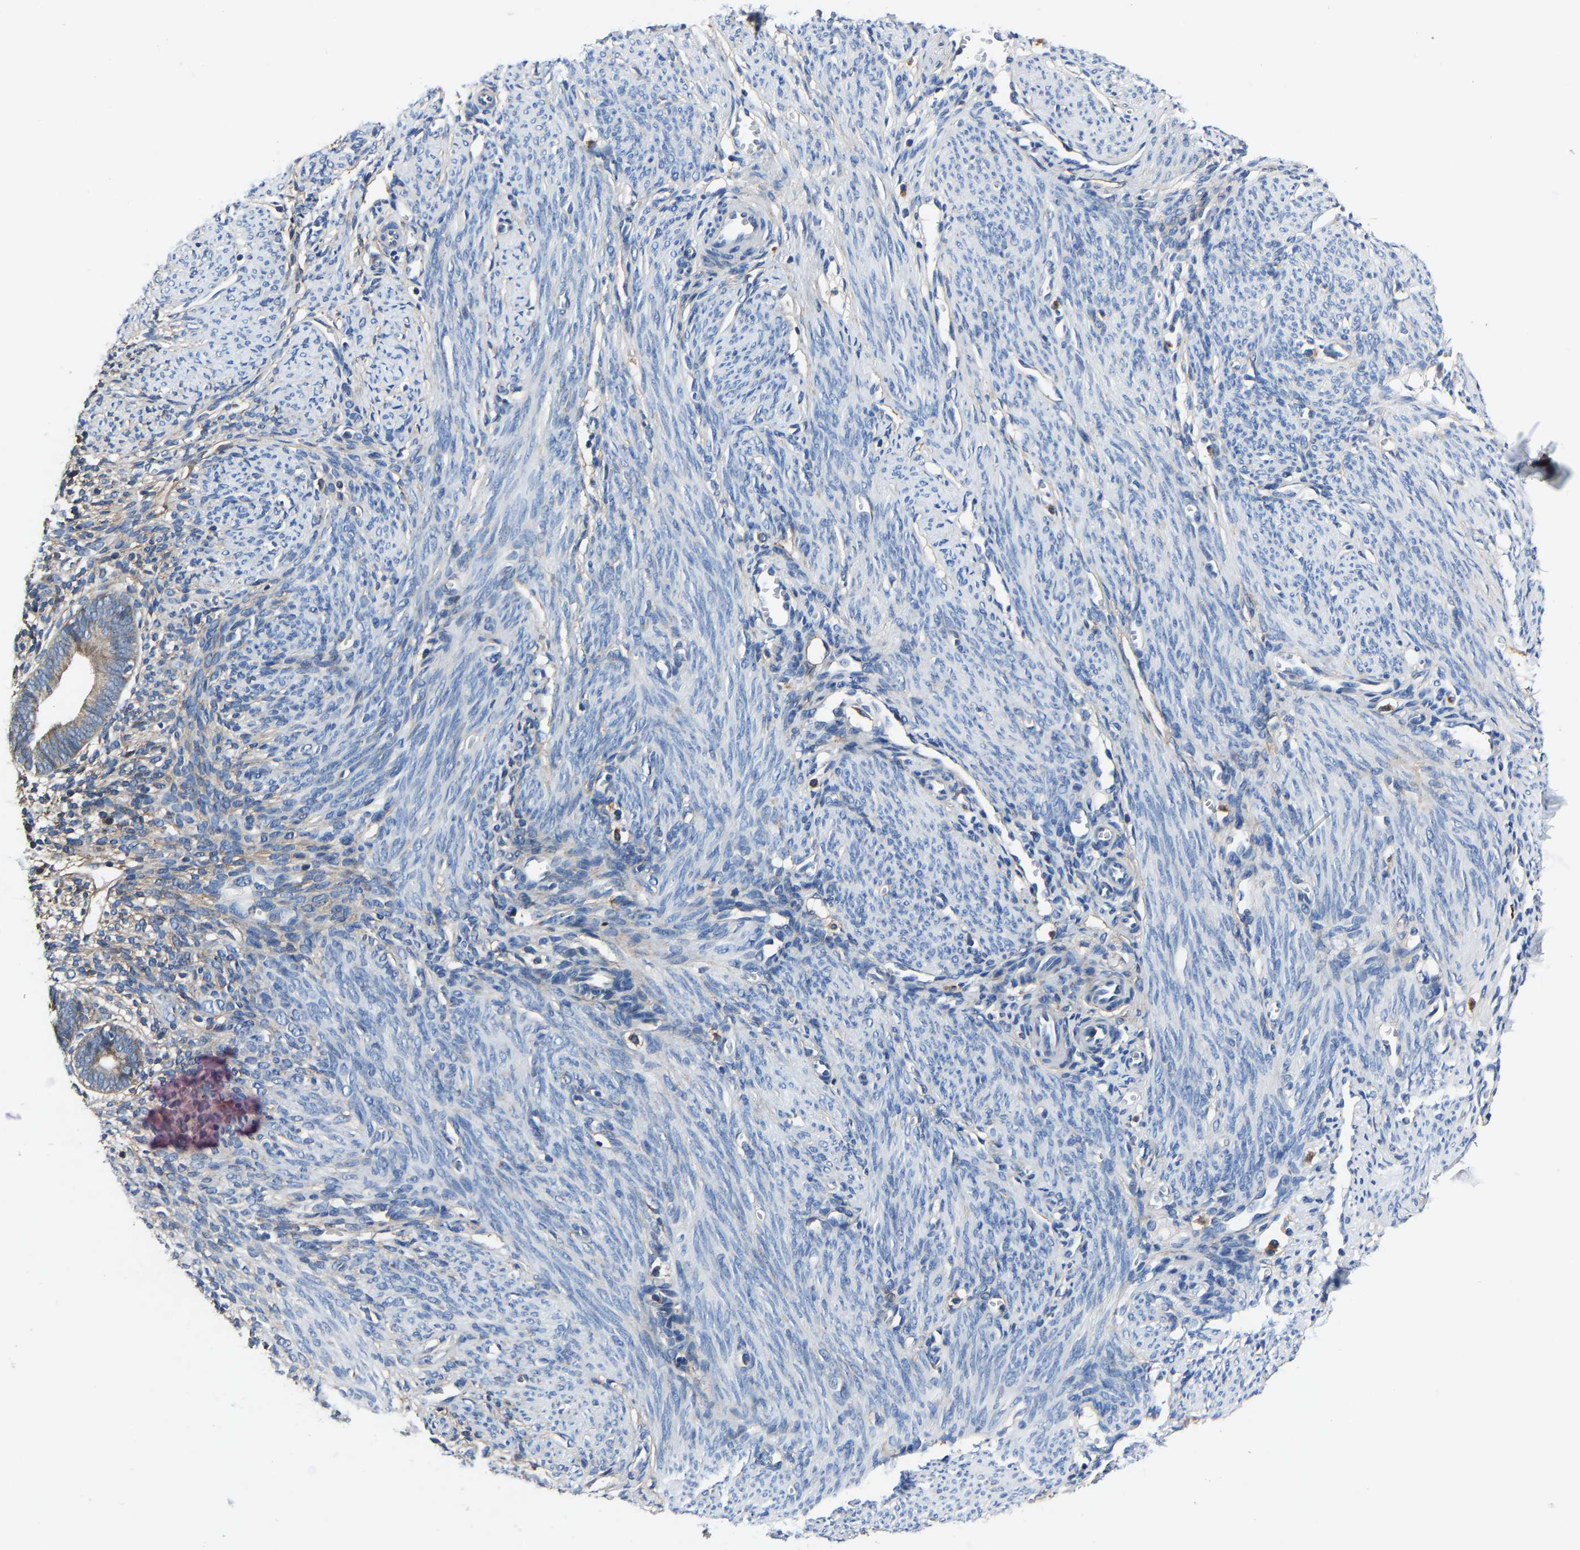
{"staining": {"intensity": "negative", "quantity": "none", "location": "none"}, "tissue": "endometrium", "cell_type": "Cells in endometrial stroma", "image_type": "normal", "snomed": [{"axis": "morphology", "description": "Normal tissue, NOS"}, {"axis": "morphology", "description": "Adenocarcinoma, NOS"}, {"axis": "topography", "description": "Endometrium"}], "caption": "Endometrium stained for a protein using immunohistochemistry shows no expression cells in endometrial stroma.", "gene": "KIAA1958", "patient": {"sex": "female", "age": 57}}